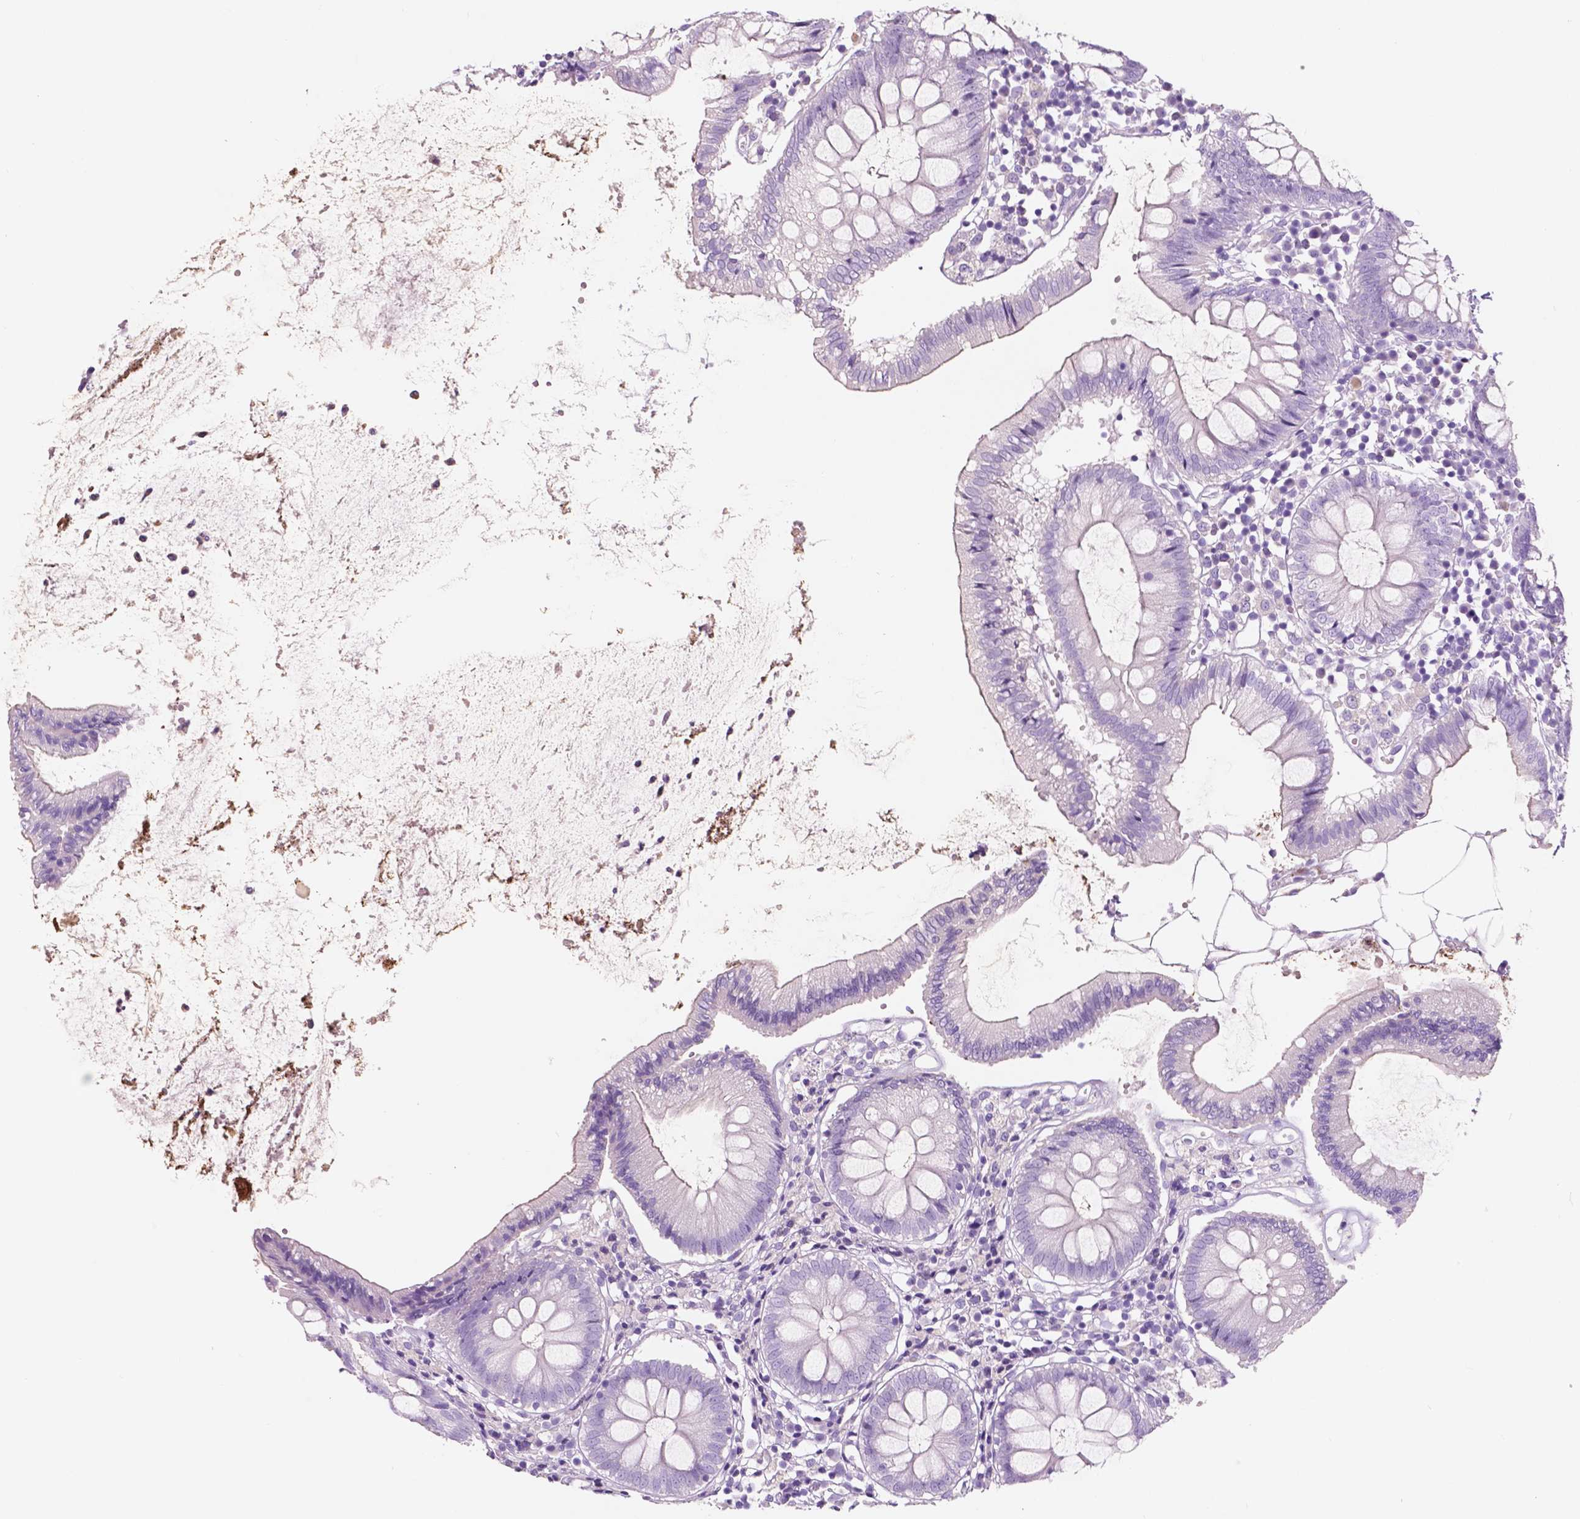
{"staining": {"intensity": "negative", "quantity": "none", "location": "none"}, "tissue": "colon", "cell_type": "Endothelial cells", "image_type": "normal", "snomed": [{"axis": "morphology", "description": "Normal tissue, NOS"}, {"axis": "morphology", "description": "Adenocarcinoma, NOS"}, {"axis": "topography", "description": "Colon"}], "caption": "IHC micrograph of normal colon stained for a protein (brown), which exhibits no staining in endothelial cells. (Brightfield microscopy of DAB (3,3'-diaminobenzidine) immunohistochemistry (IHC) at high magnification).", "gene": "CUZD1", "patient": {"sex": "male", "age": 83}}